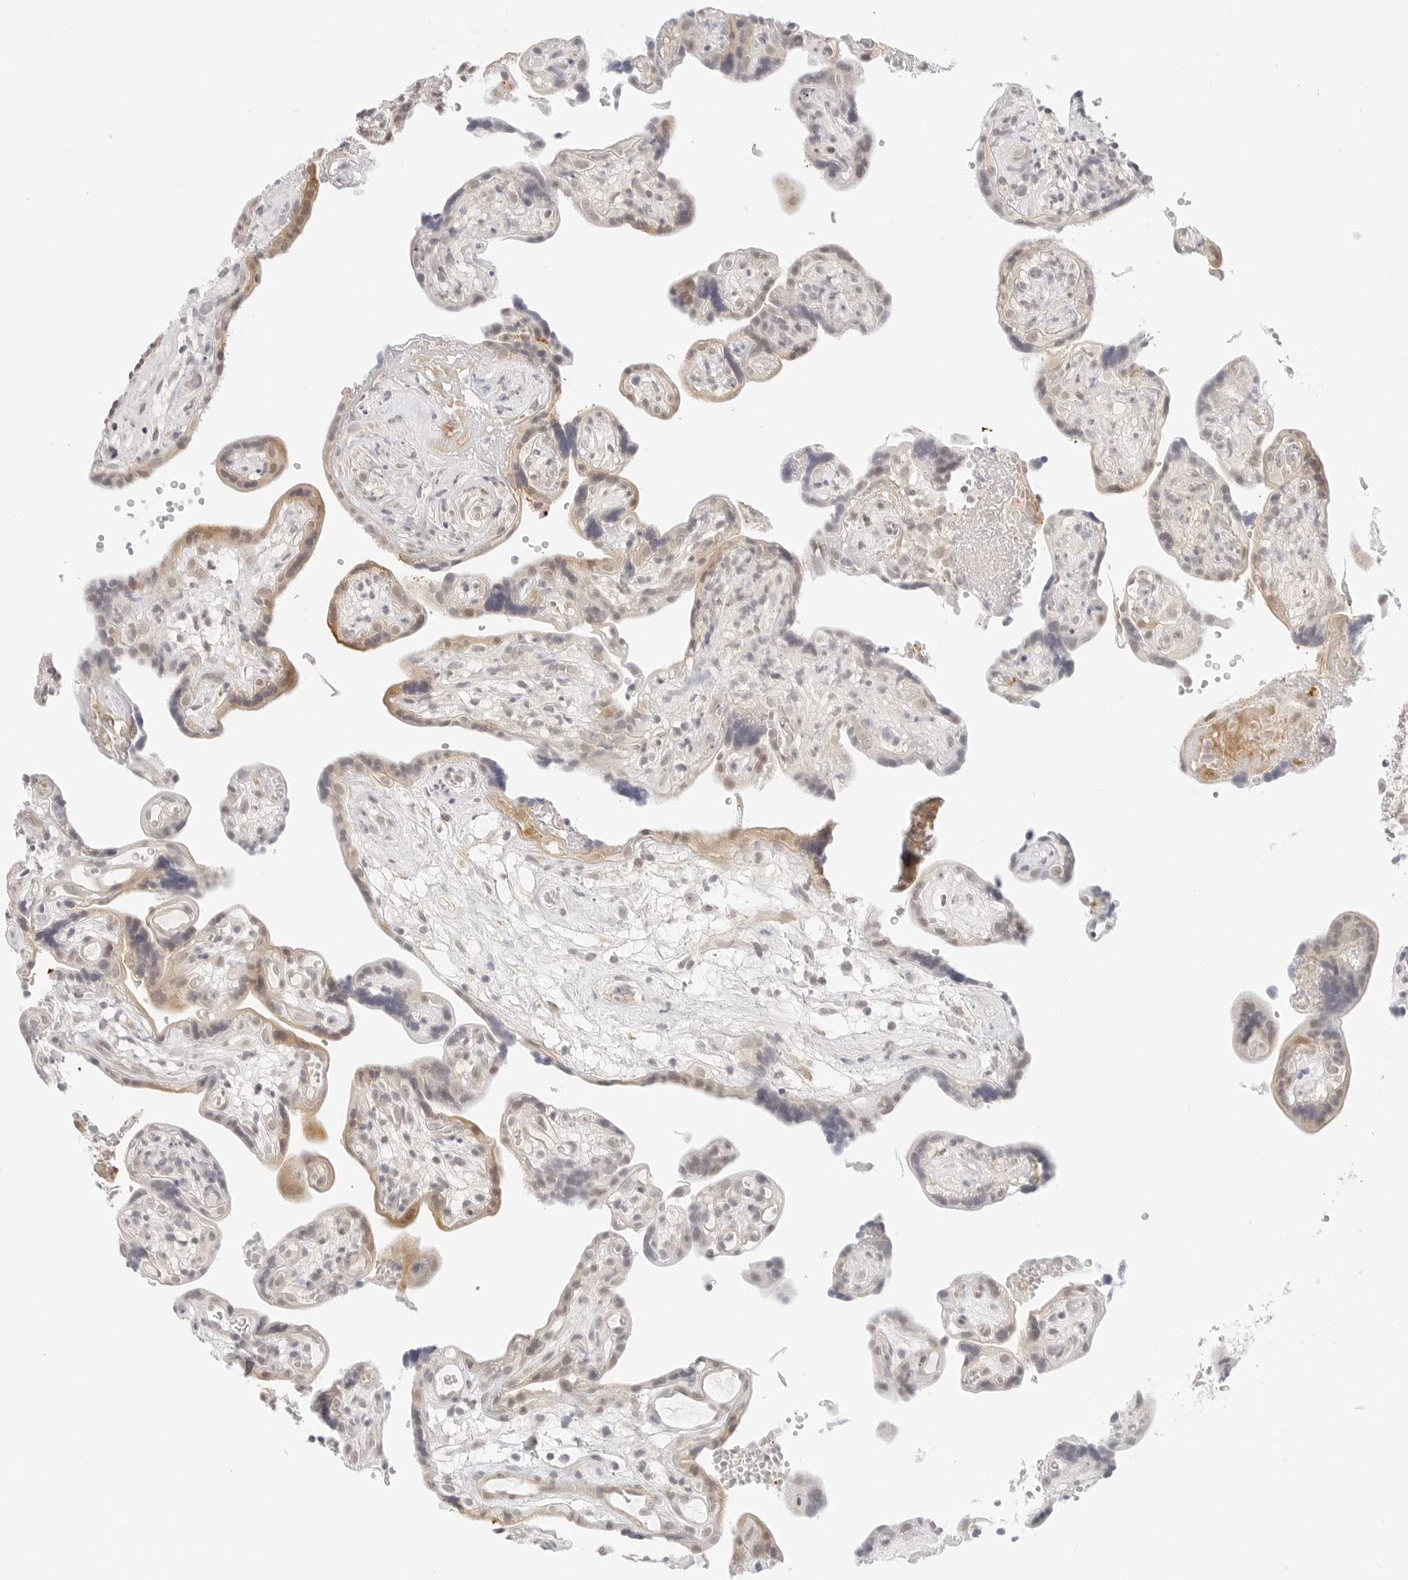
{"staining": {"intensity": "weak", "quantity": "25%-75%", "location": "cytoplasmic/membranous,nuclear"}, "tissue": "placenta", "cell_type": "Decidual cells", "image_type": "normal", "snomed": [{"axis": "morphology", "description": "Normal tissue, NOS"}, {"axis": "topography", "description": "Placenta"}], "caption": "Immunohistochemistry (IHC) photomicrograph of benign placenta stained for a protein (brown), which displays low levels of weak cytoplasmic/membranous,nuclear staining in about 25%-75% of decidual cells.", "gene": "TEKT2", "patient": {"sex": "female", "age": 30}}